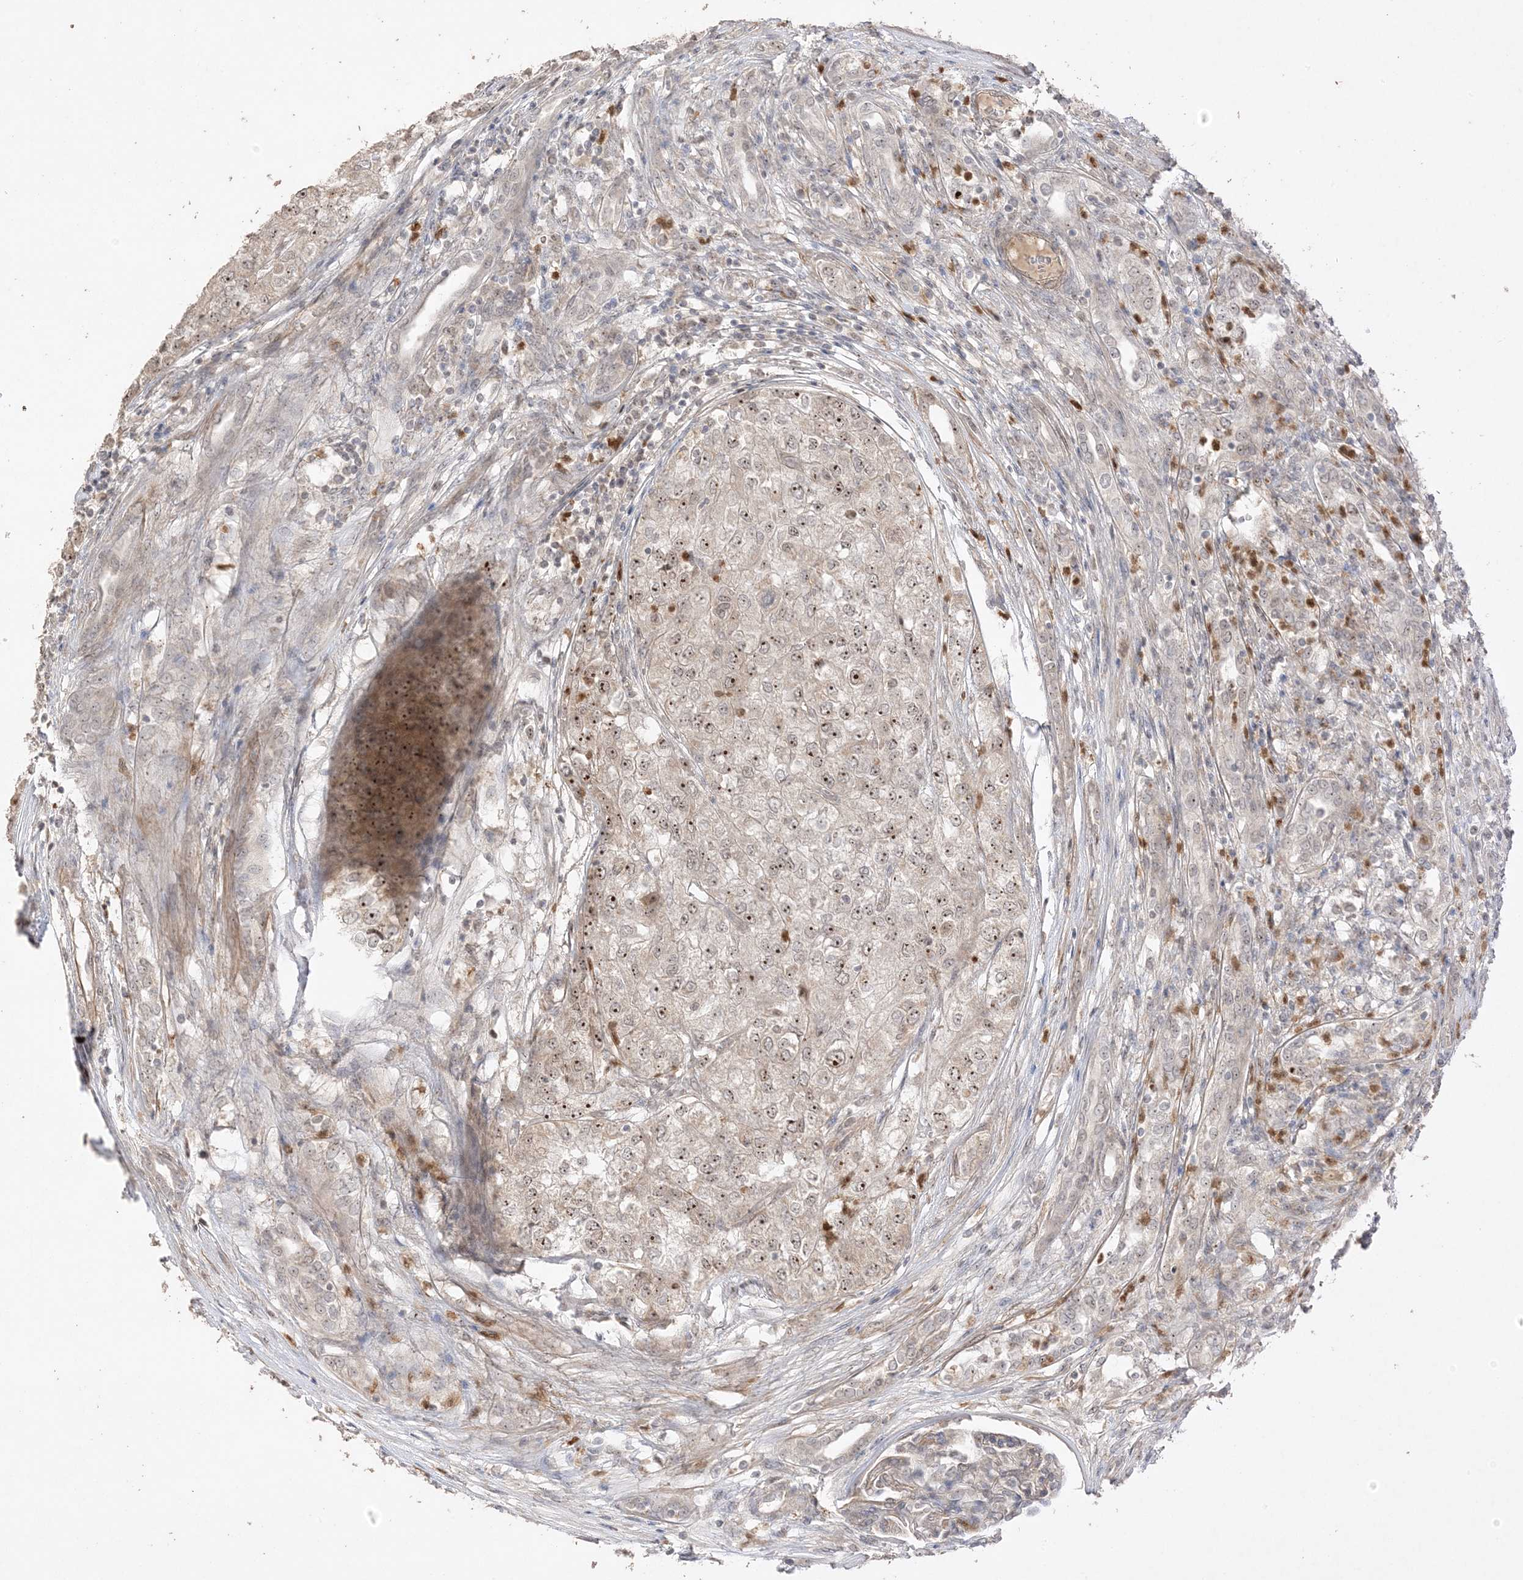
{"staining": {"intensity": "moderate", "quantity": ">75%", "location": "nuclear"}, "tissue": "renal cancer", "cell_type": "Tumor cells", "image_type": "cancer", "snomed": [{"axis": "morphology", "description": "Adenocarcinoma, NOS"}, {"axis": "topography", "description": "Kidney"}], "caption": "IHC image of neoplastic tissue: human renal cancer stained using immunohistochemistry (IHC) reveals medium levels of moderate protein expression localized specifically in the nuclear of tumor cells, appearing as a nuclear brown color.", "gene": "DDX18", "patient": {"sex": "female", "age": 54}}